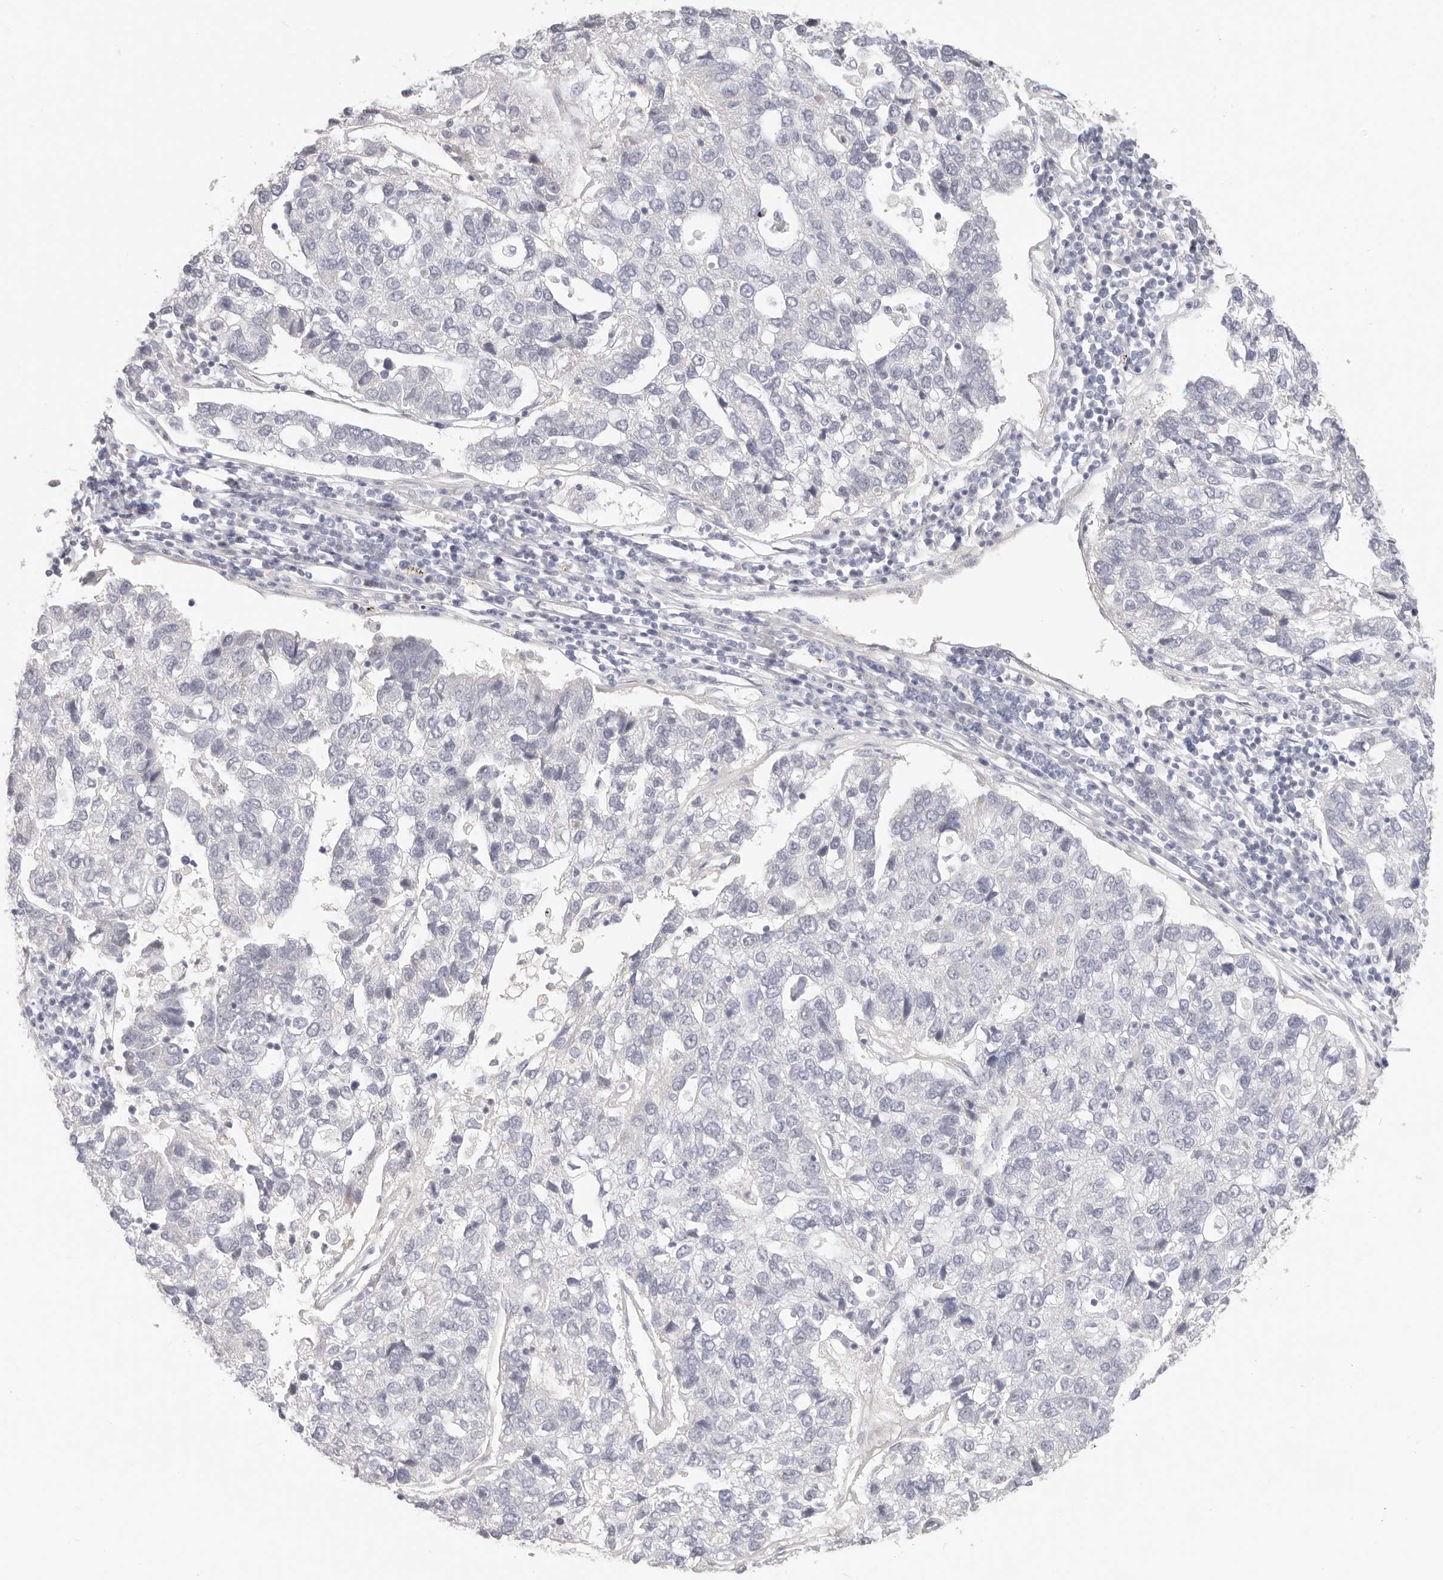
{"staining": {"intensity": "negative", "quantity": "none", "location": "none"}, "tissue": "pancreatic cancer", "cell_type": "Tumor cells", "image_type": "cancer", "snomed": [{"axis": "morphology", "description": "Adenocarcinoma, NOS"}, {"axis": "topography", "description": "Pancreas"}], "caption": "DAB immunohistochemical staining of human adenocarcinoma (pancreatic) shows no significant positivity in tumor cells.", "gene": "ASCL1", "patient": {"sex": "female", "age": 61}}